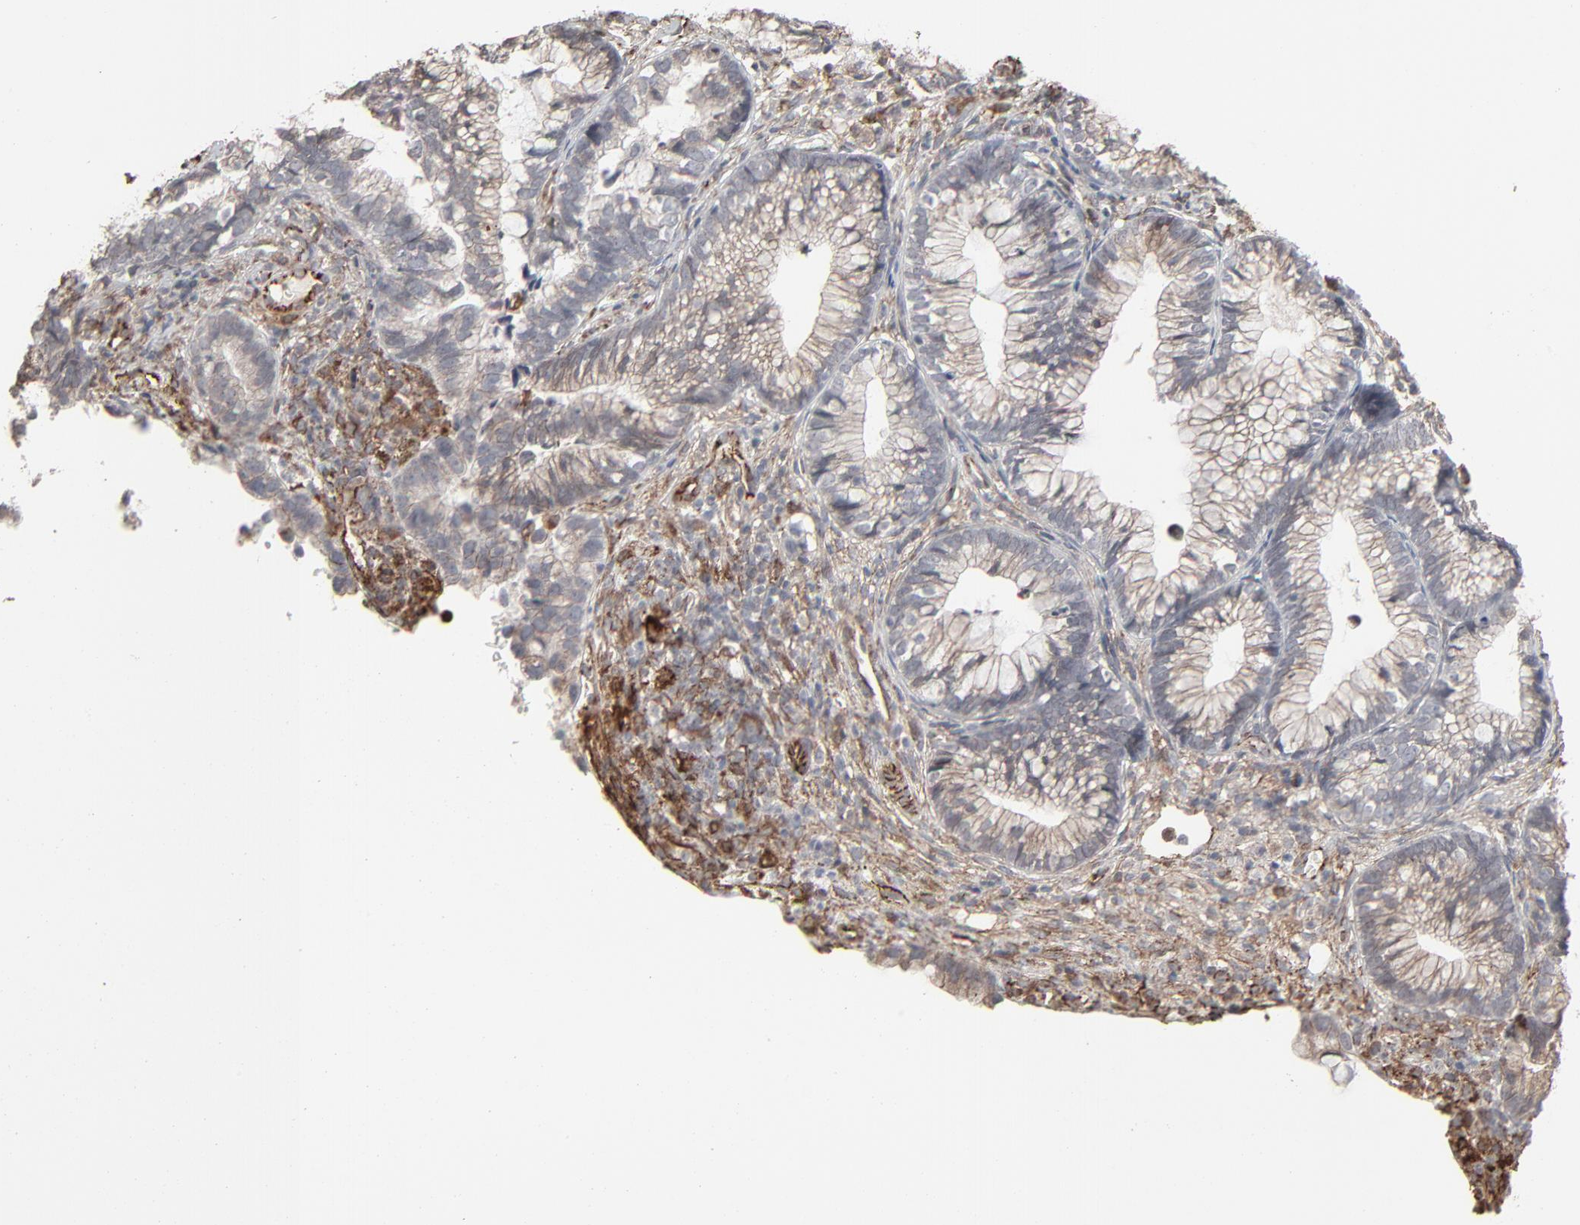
{"staining": {"intensity": "weak", "quantity": "25%-75%", "location": "cytoplasmic/membranous"}, "tissue": "cervical cancer", "cell_type": "Tumor cells", "image_type": "cancer", "snomed": [{"axis": "morphology", "description": "Adenocarcinoma, NOS"}, {"axis": "topography", "description": "Cervix"}], "caption": "An image of human cervical cancer stained for a protein shows weak cytoplasmic/membranous brown staining in tumor cells.", "gene": "CTNND1", "patient": {"sex": "female", "age": 44}}